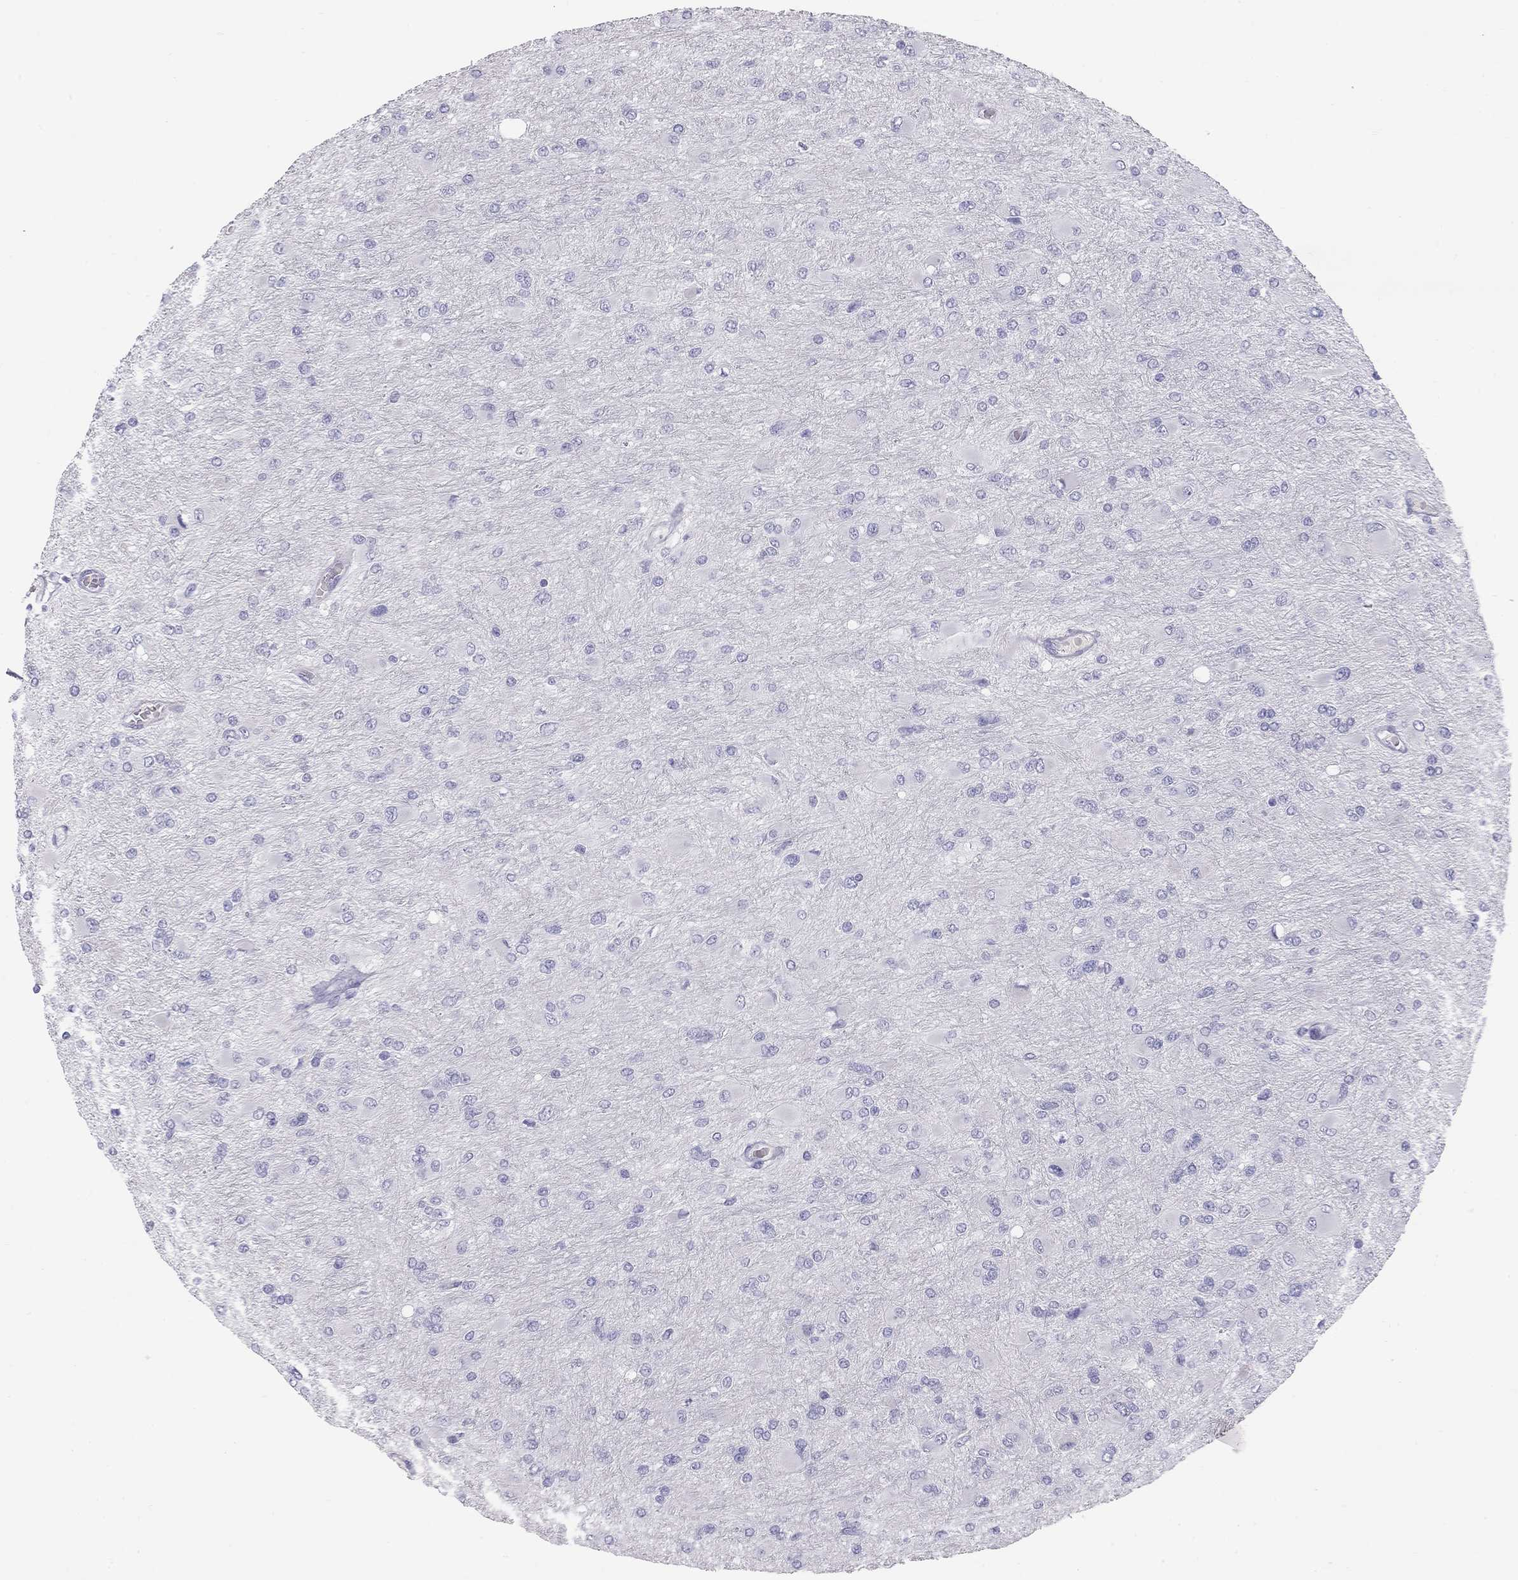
{"staining": {"intensity": "negative", "quantity": "none", "location": "none"}, "tissue": "glioma", "cell_type": "Tumor cells", "image_type": "cancer", "snomed": [{"axis": "morphology", "description": "Glioma, malignant, High grade"}, {"axis": "topography", "description": "Cerebral cortex"}], "caption": "There is no significant staining in tumor cells of glioma.", "gene": "TDRD6", "patient": {"sex": "female", "age": 36}}